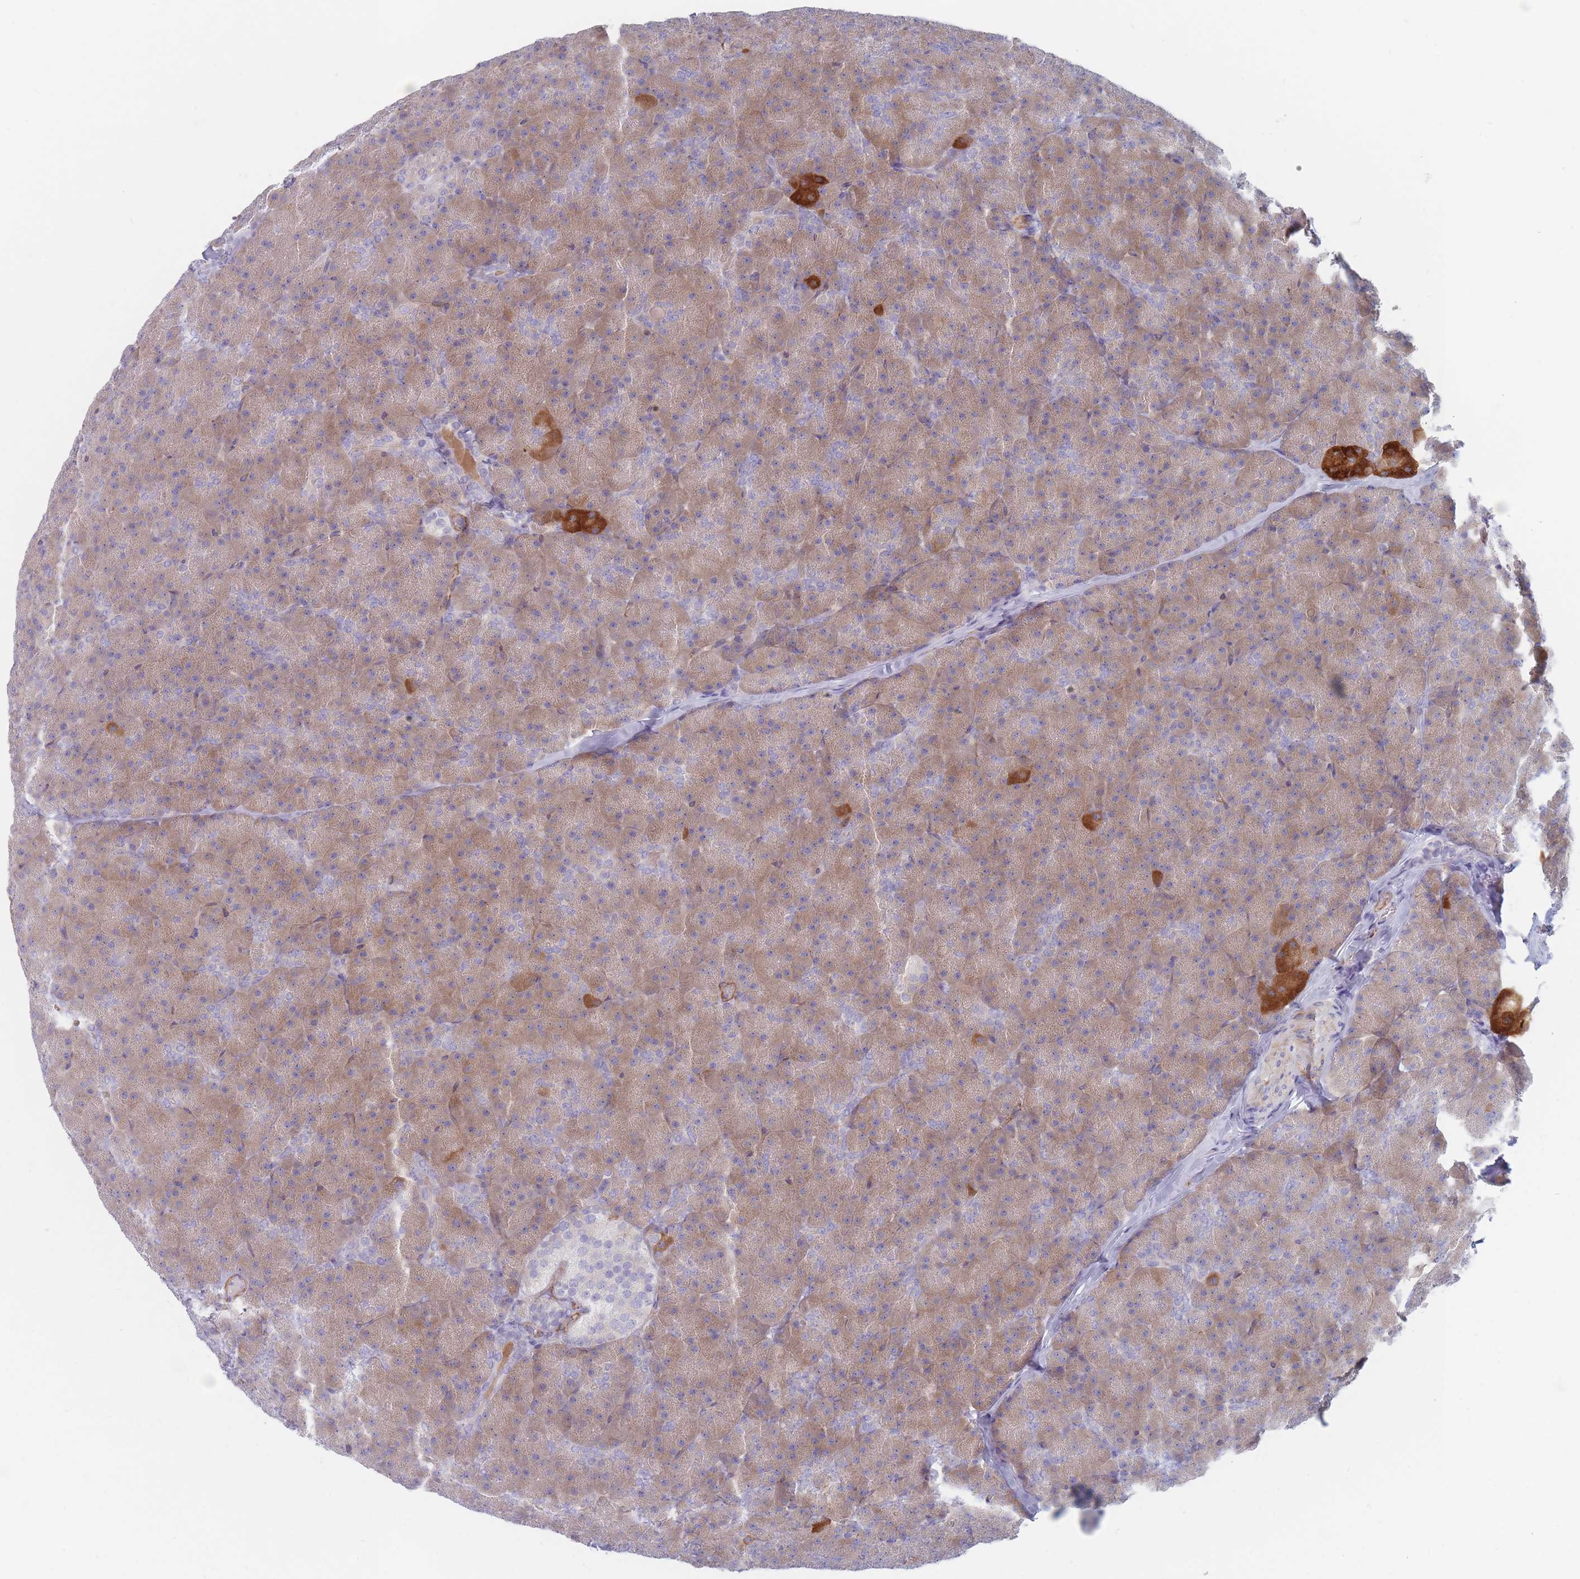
{"staining": {"intensity": "moderate", "quantity": ">75%", "location": "cytoplasmic/membranous"}, "tissue": "pancreas", "cell_type": "Exocrine glandular cells", "image_type": "normal", "snomed": [{"axis": "morphology", "description": "Normal tissue, NOS"}, {"axis": "topography", "description": "Pancreas"}], "caption": "IHC (DAB (3,3'-diaminobenzidine)) staining of normal human pancreas exhibits moderate cytoplasmic/membranous protein staining in about >75% of exocrine glandular cells. The protein of interest is stained brown, and the nuclei are stained in blue (DAB IHC with brightfield microscopy, high magnification).", "gene": "ERBIN", "patient": {"sex": "male", "age": 36}}